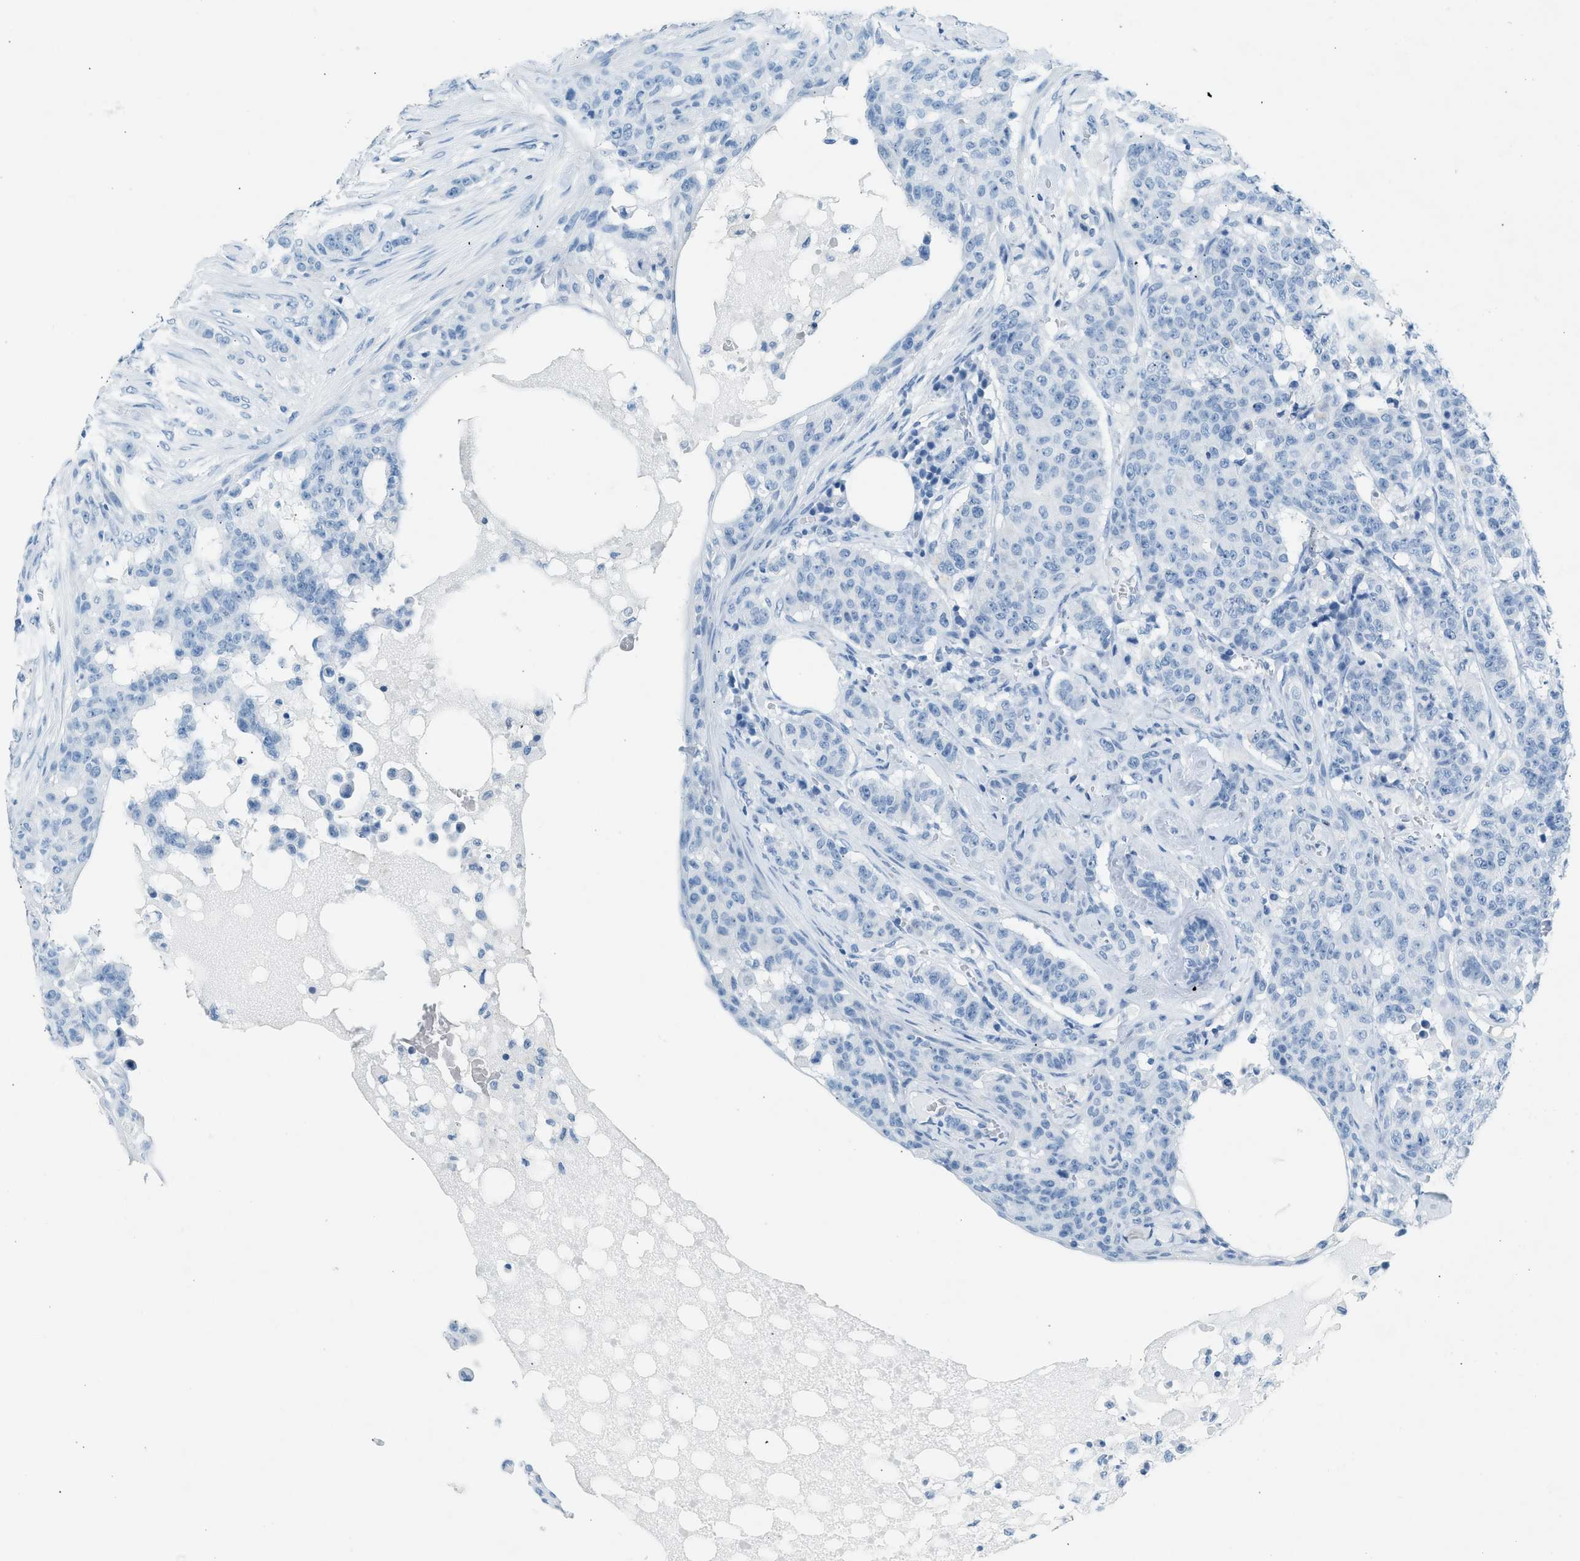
{"staining": {"intensity": "negative", "quantity": "none", "location": "none"}, "tissue": "breast cancer", "cell_type": "Tumor cells", "image_type": "cancer", "snomed": [{"axis": "morphology", "description": "Normal tissue, NOS"}, {"axis": "morphology", "description": "Duct carcinoma"}, {"axis": "topography", "description": "Breast"}], "caption": "Immunohistochemical staining of human breast cancer (infiltrating ductal carcinoma) reveals no significant expression in tumor cells.", "gene": "HHATL", "patient": {"sex": "female", "age": 40}}